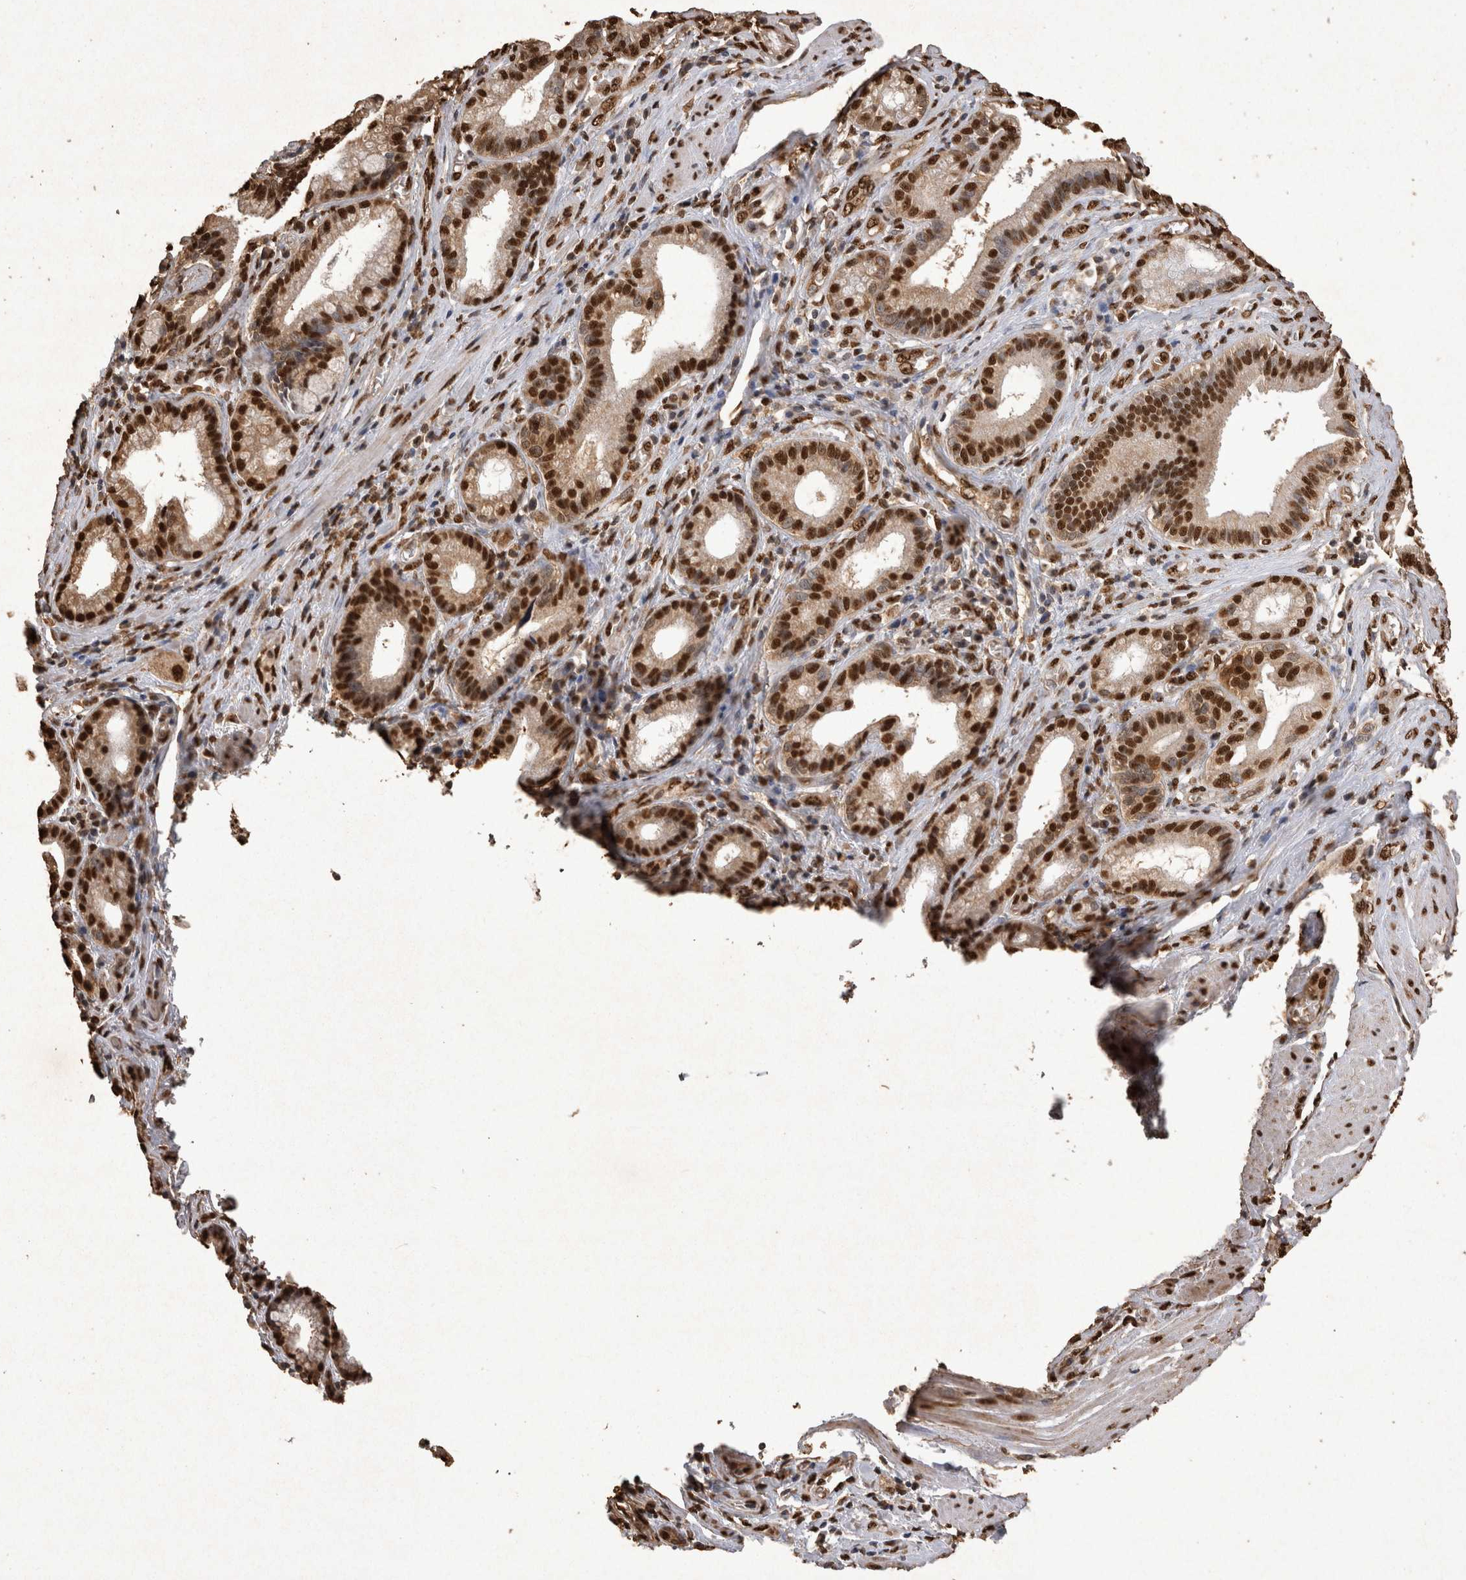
{"staining": {"intensity": "strong", "quantity": ">75%", "location": "nuclear"}, "tissue": "pancreatic cancer", "cell_type": "Tumor cells", "image_type": "cancer", "snomed": [{"axis": "morphology", "description": "Adenocarcinoma, NOS"}, {"axis": "topography", "description": "Pancreas"}], "caption": "Protein expression analysis of human pancreatic cancer reveals strong nuclear staining in approximately >75% of tumor cells.", "gene": "OAS2", "patient": {"sex": "female", "age": 75}}